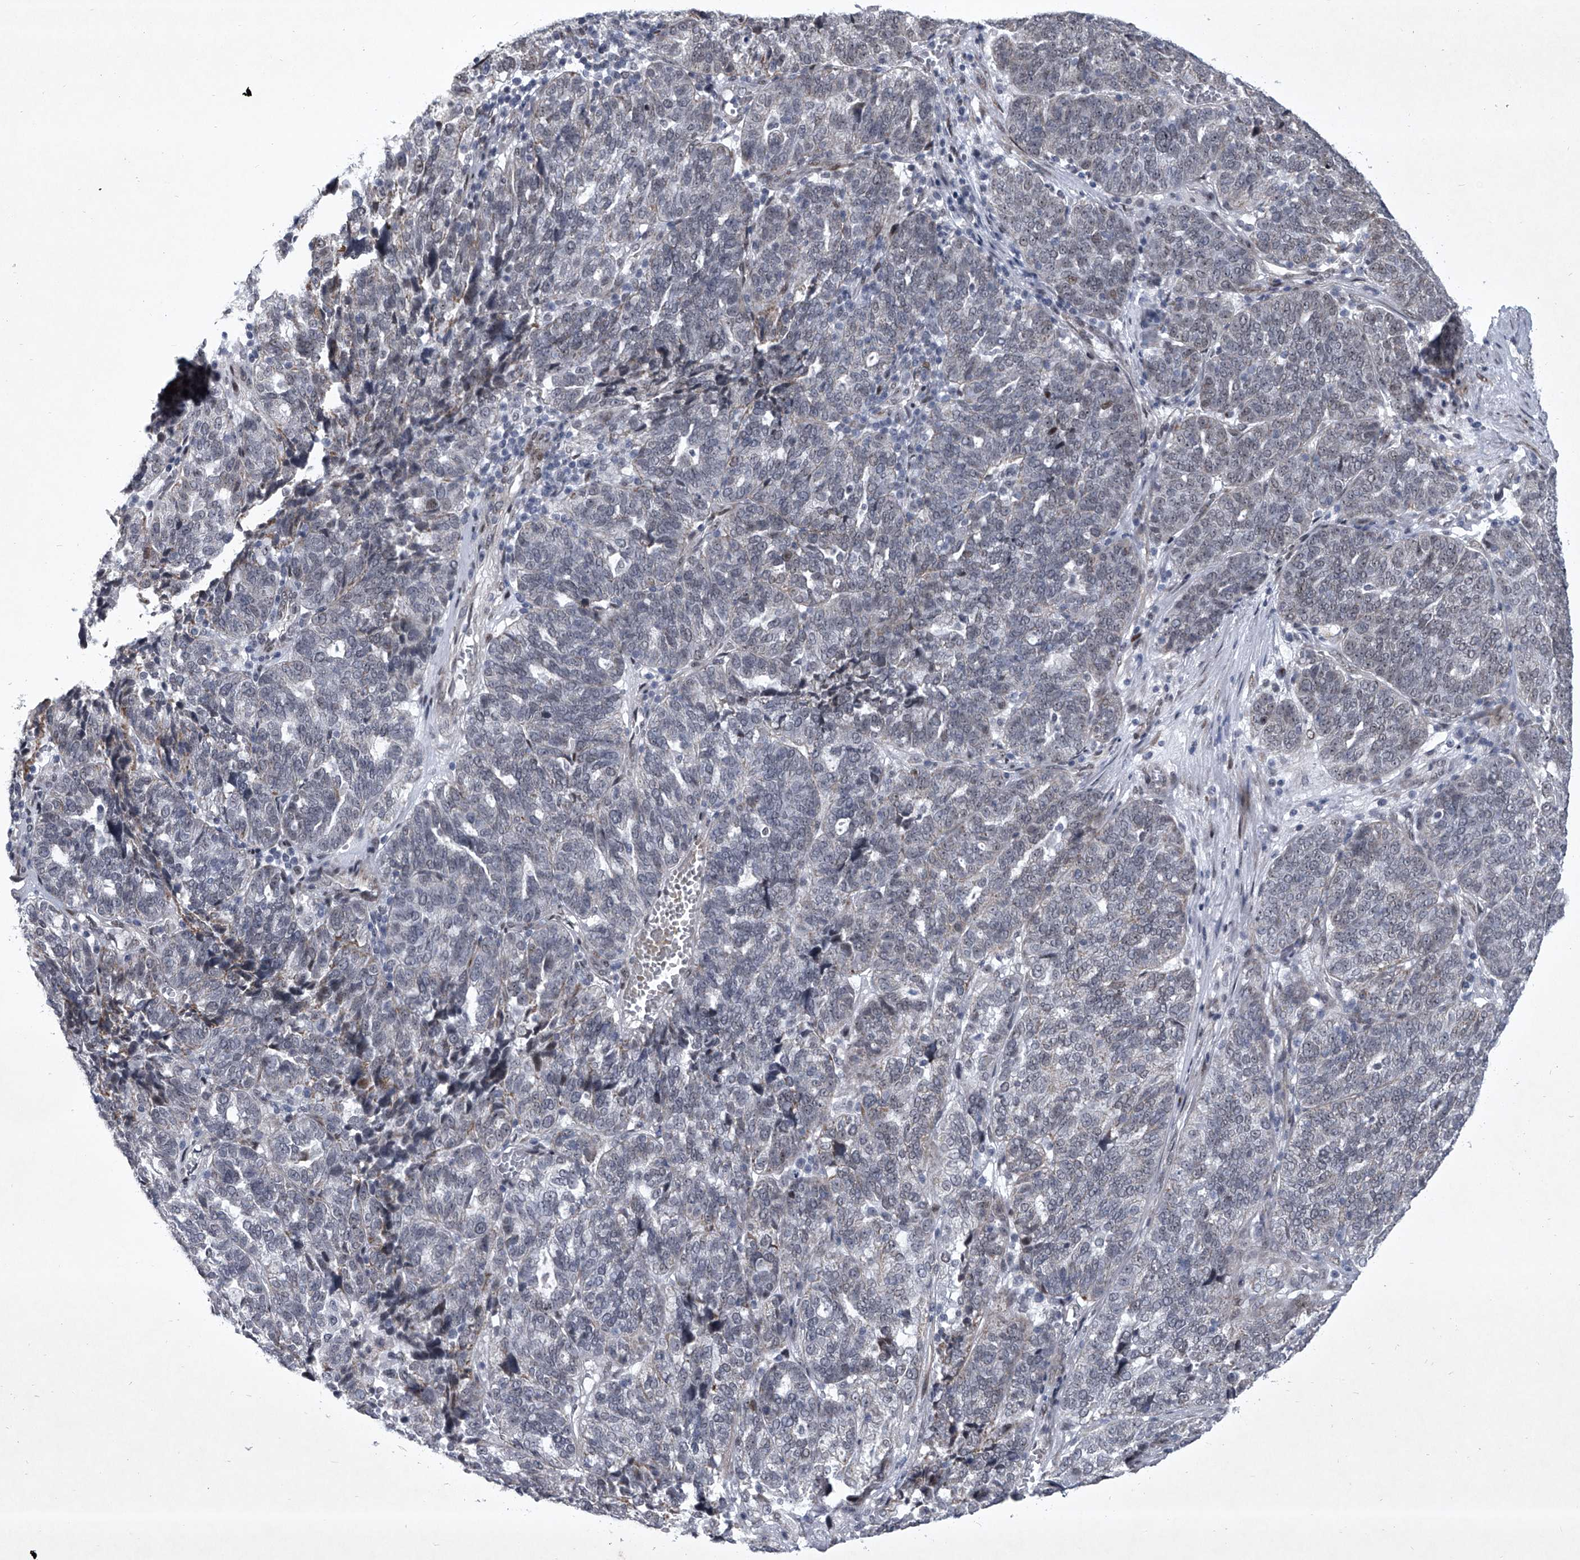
{"staining": {"intensity": "weak", "quantity": "25%-75%", "location": "nuclear"}, "tissue": "ovarian cancer", "cell_type": "Tumor cells", "image_type": "cancer", "snomed": [{"axis": "morphology", "description": "Cystadenocarcinoma, serous, NOS"}, {"axis": "topography", "description": "Ovary"}], "caption": "Protein positivity by immunohistochemistry shows weak nuclear positivity in approximately 25%-75% of tumor cells in ovarian cancer (serous cystadenocarcinoma).", "gene": "MLLT1", "patient": {"sex": "female", "age": 59}}